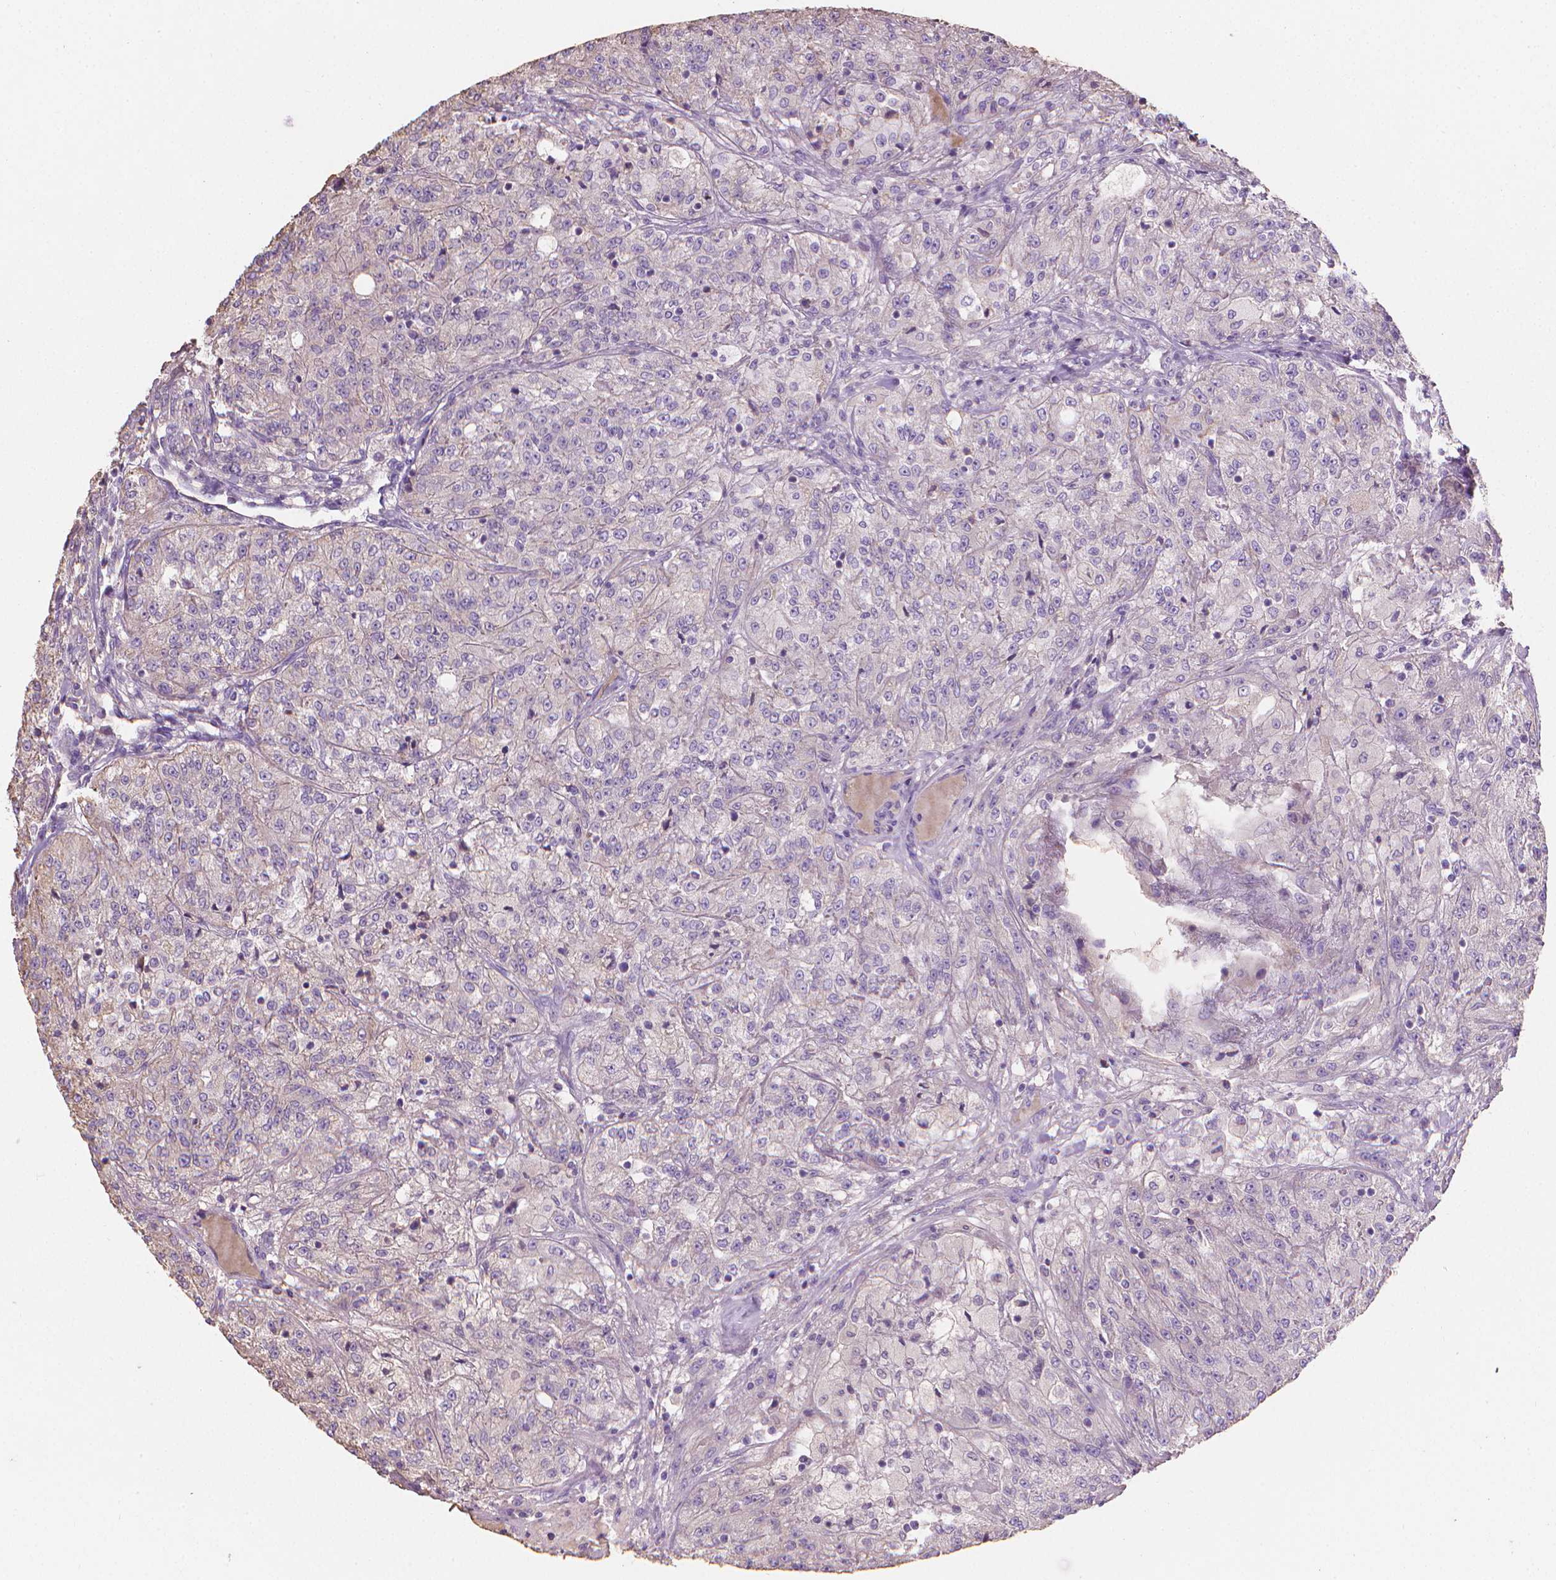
{"staining": {"intensity": "negative", "quantity": "none", "location": "none"}, "tissue": "renal cancer", "cell_type": "Tumor cells", "image_type": "cancer", "snomed": [{"axis": "morphology", "description": "Adenocarcinoma, NOS"}, {"axis": "topography", "description": "Kidney"}], "caption": "DAB immunohistochemical staining of renal cancer (adenocarcinoma) demonstrates no significant expression in tumor cells.", "gene": "CABCOCO1", "patient": {"sex": "female", "age": 63}}